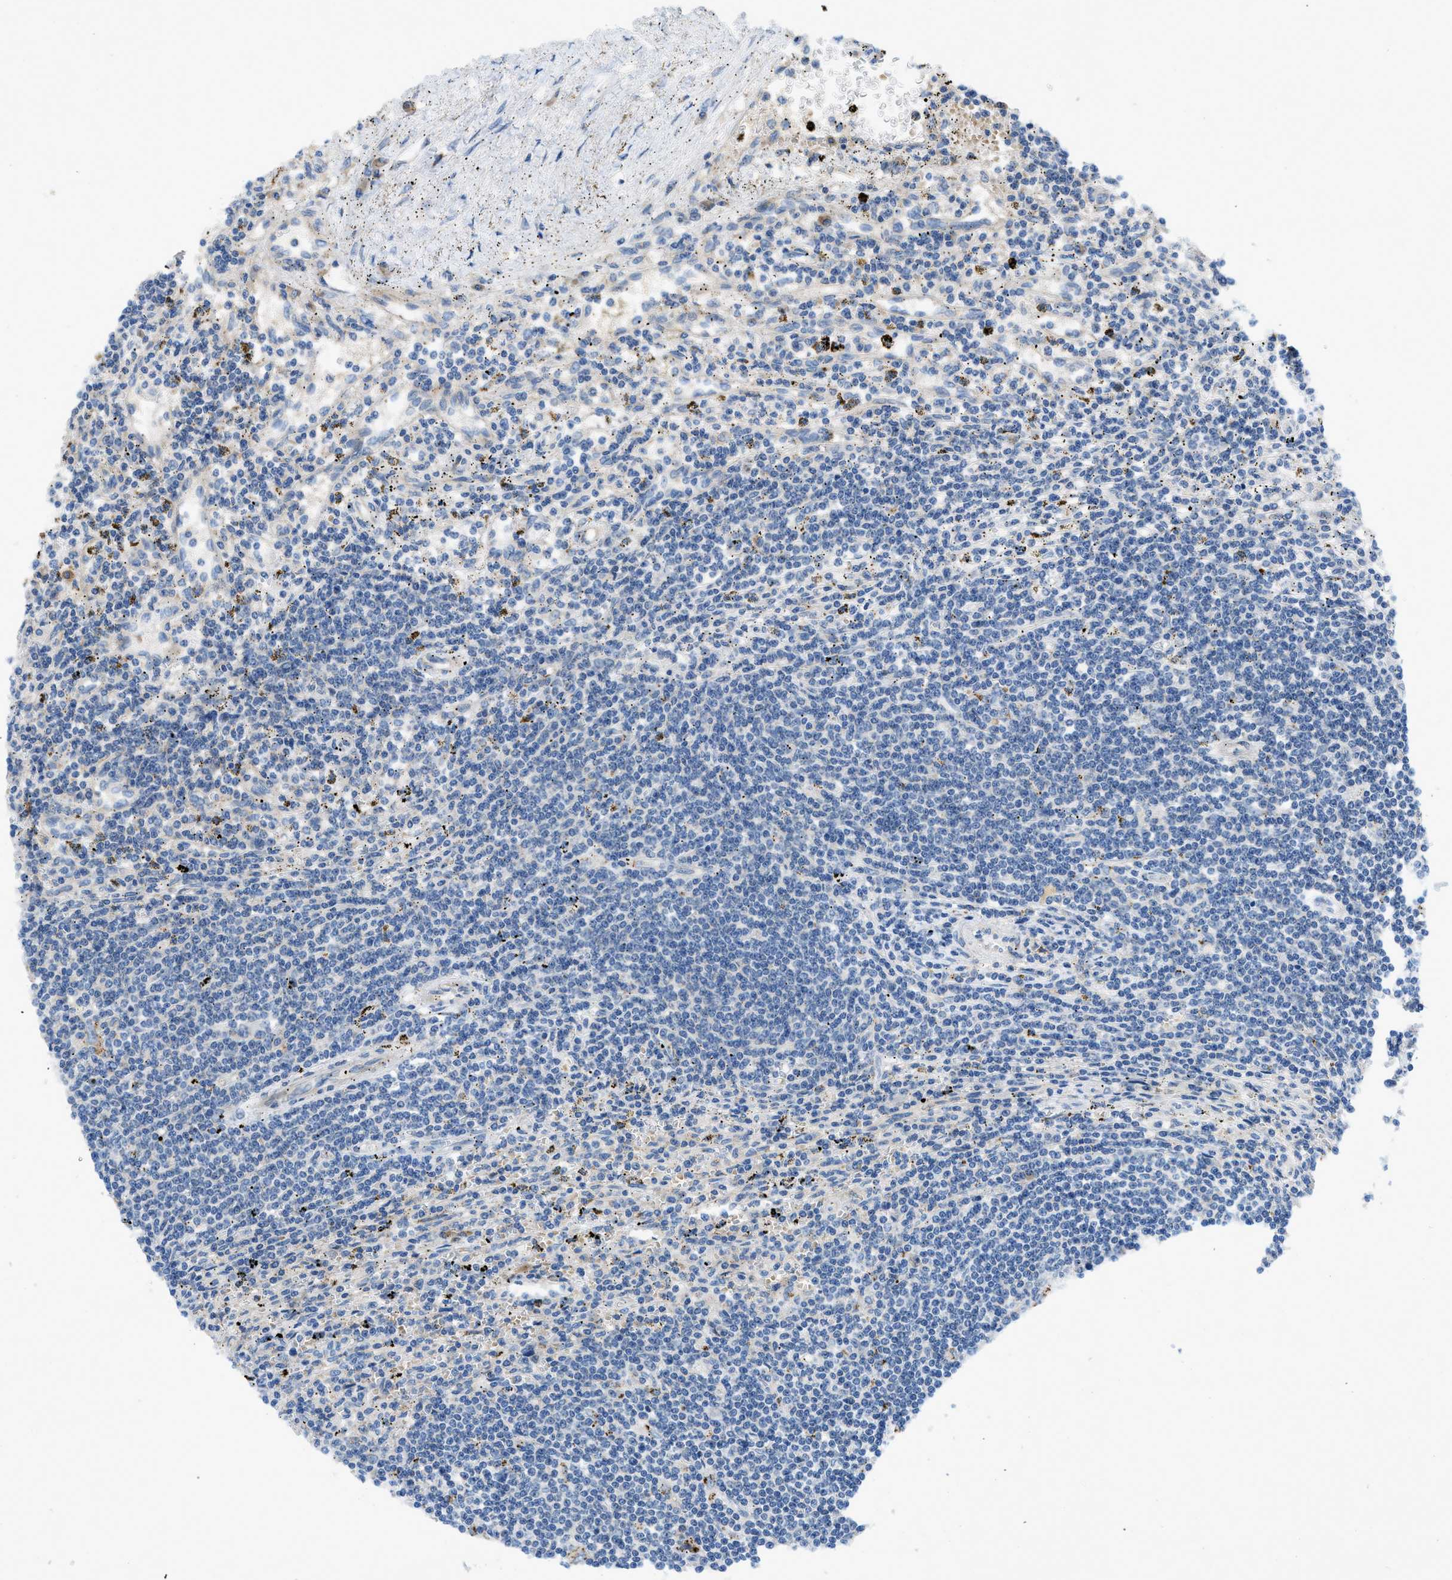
{"staining": {"intensity": "negative", "quantity": "none", "location": "none"}, "tissue": "lymphoma", "cell_type": "Tumor cells", "image_type": "cancer", "snomed": [{"axis": "morphology", "description": "Malignant lymphoma, non-Hodgkin's type, Low grade"}, {"axis": "topography", "description": "Spleen"}], "caption": "A high-resolution histopathology image shows immunohistochemistry staining of low-grade malignant lymphoma, non-Hodgkin's type, which displays no significant positivity in tumor cells. (DAB (3,3'-diaminobenzidine) immunohistochemistry with hematoxylin counter stain).", "gene": "TMEM248", "patient": {"sex": "male", "age": 76}}